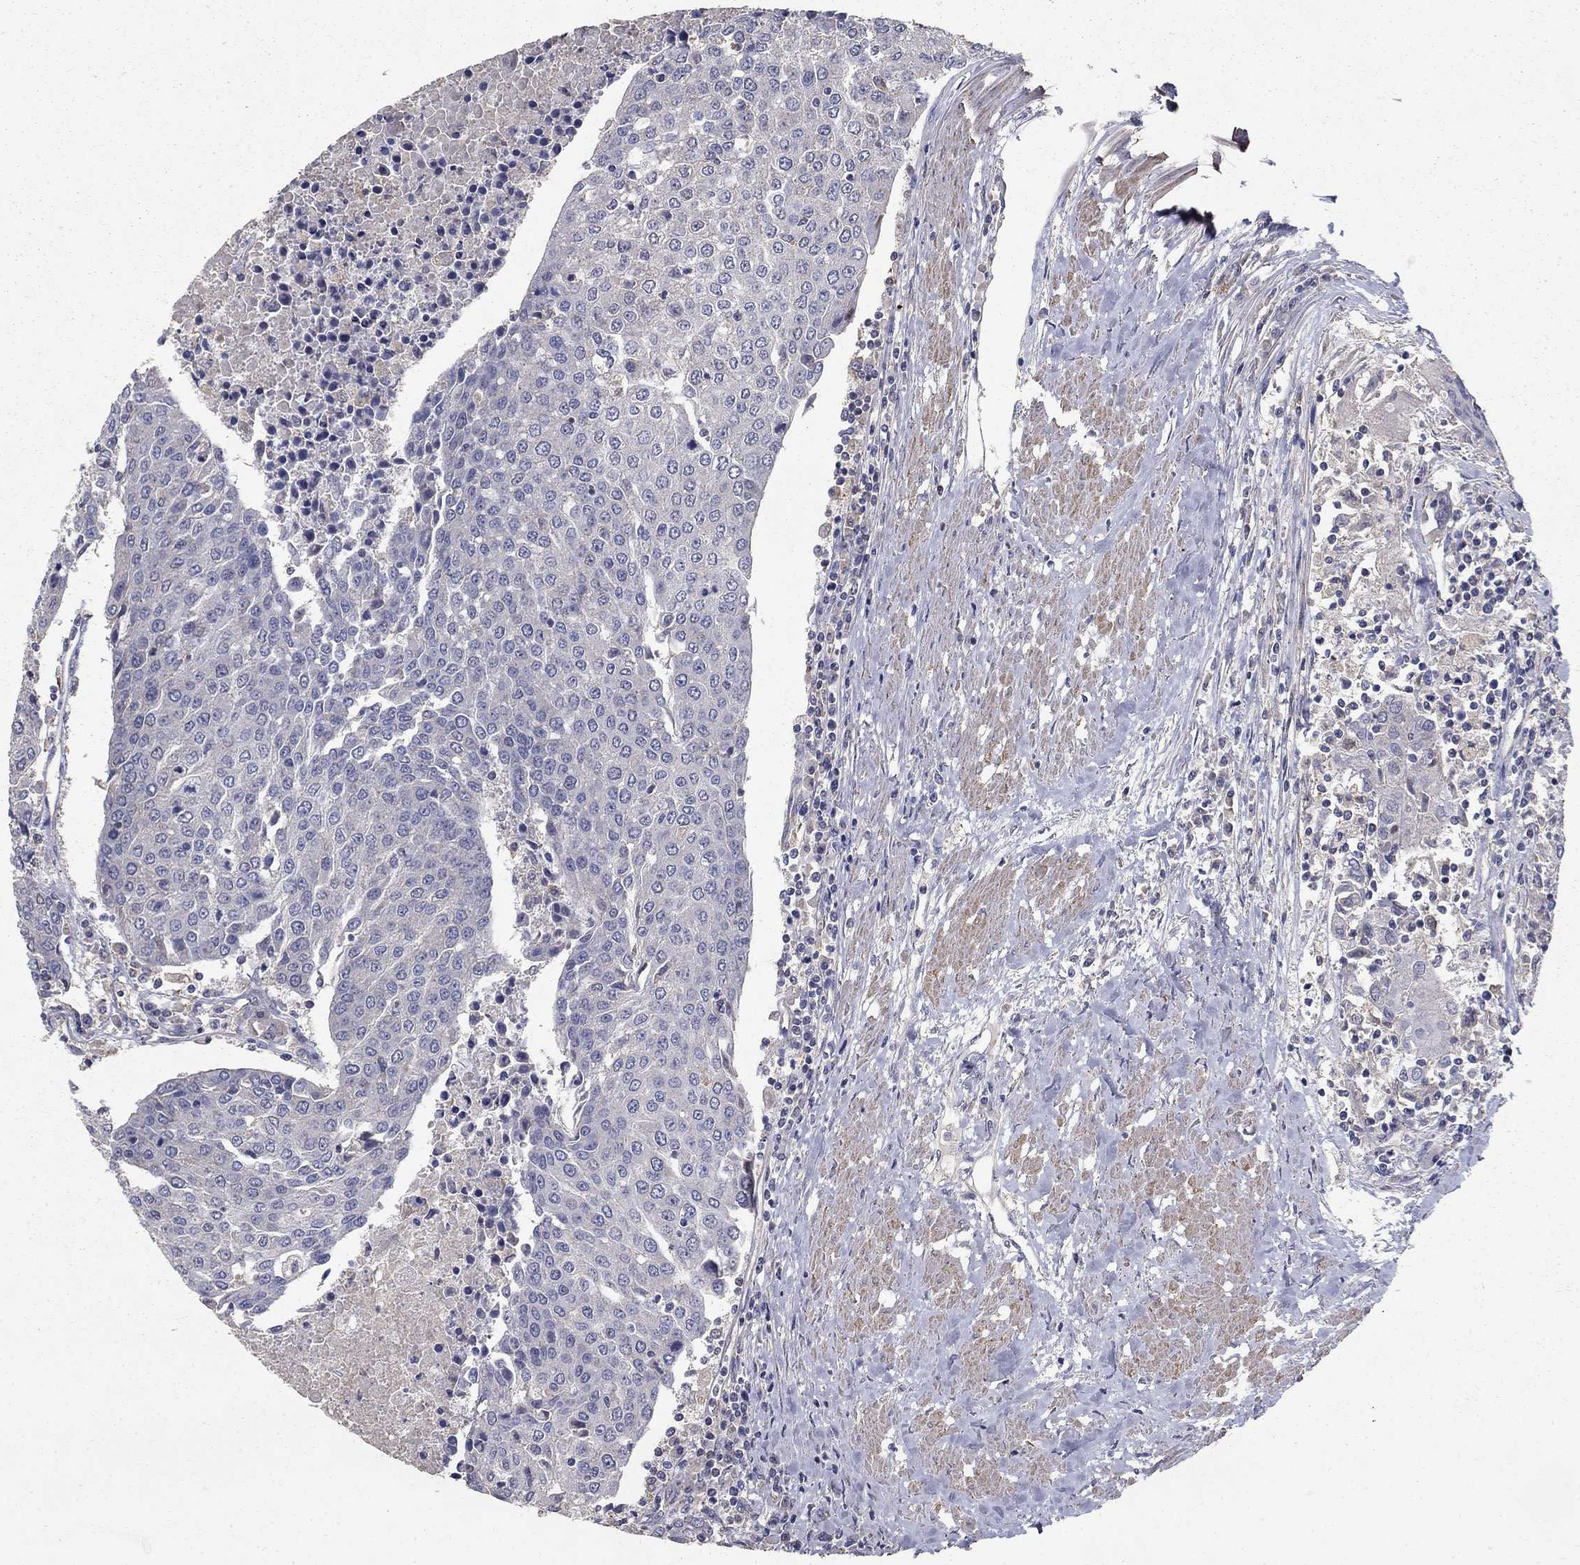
{"staining": {"intensity": "negative", "quantity": "none", "location": "none"}, "tissue": "urothelial cancer", "cell_type": "Tumor cells", "image_type": "cancer", "snomed": [{"axis": "morphology", "description": "Urothelial carcinoma, High grade"}, {"axis": "topography", "description": "Urinary bladder"}], "caption": "IHC histopathology image of neoplastic tissue: human urothelial cancer stained with DAB shows no significant protein expression in tumor cells.", "gene": "MPP2", "patient": {"sex": "female", "age": 85}}